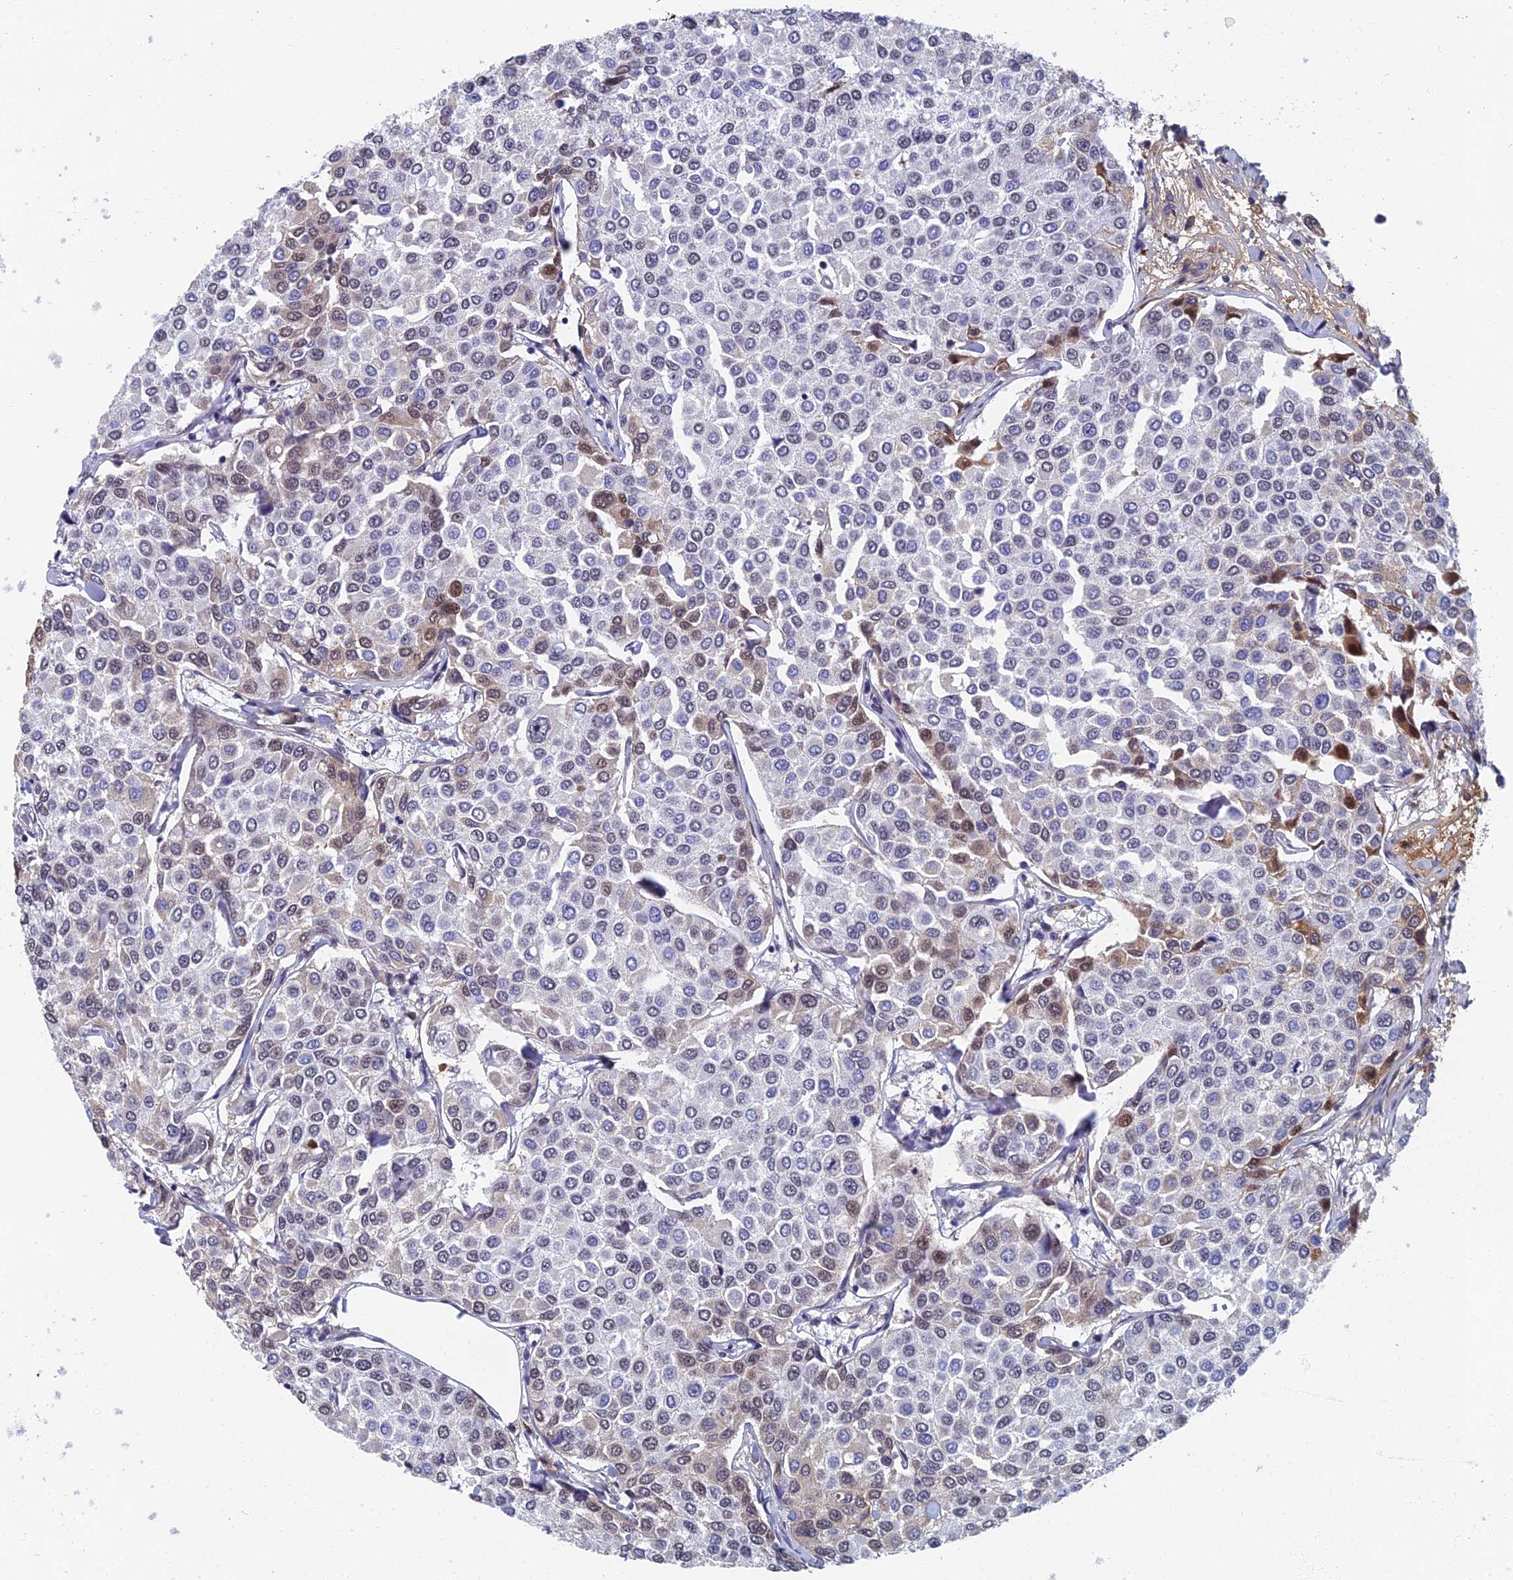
{"staining": {"intensity": "weak", "quantity": "<25%", "location": "nuclear"}, "tissue": "breast cancer", "cell_type": "Tumor cells", "image_type": "cancer", "snomed": [{"axis": "morphology", "description": "Duct carcinoma"}, {"axis": "topography", "description": "Breast"}], "caption": "Tumor cells show no significant protein staining in breast cancer (infiltrating ductal carcinoma).", "gene": "TAF13", "patient": {"sex": "female", "age": 55}}